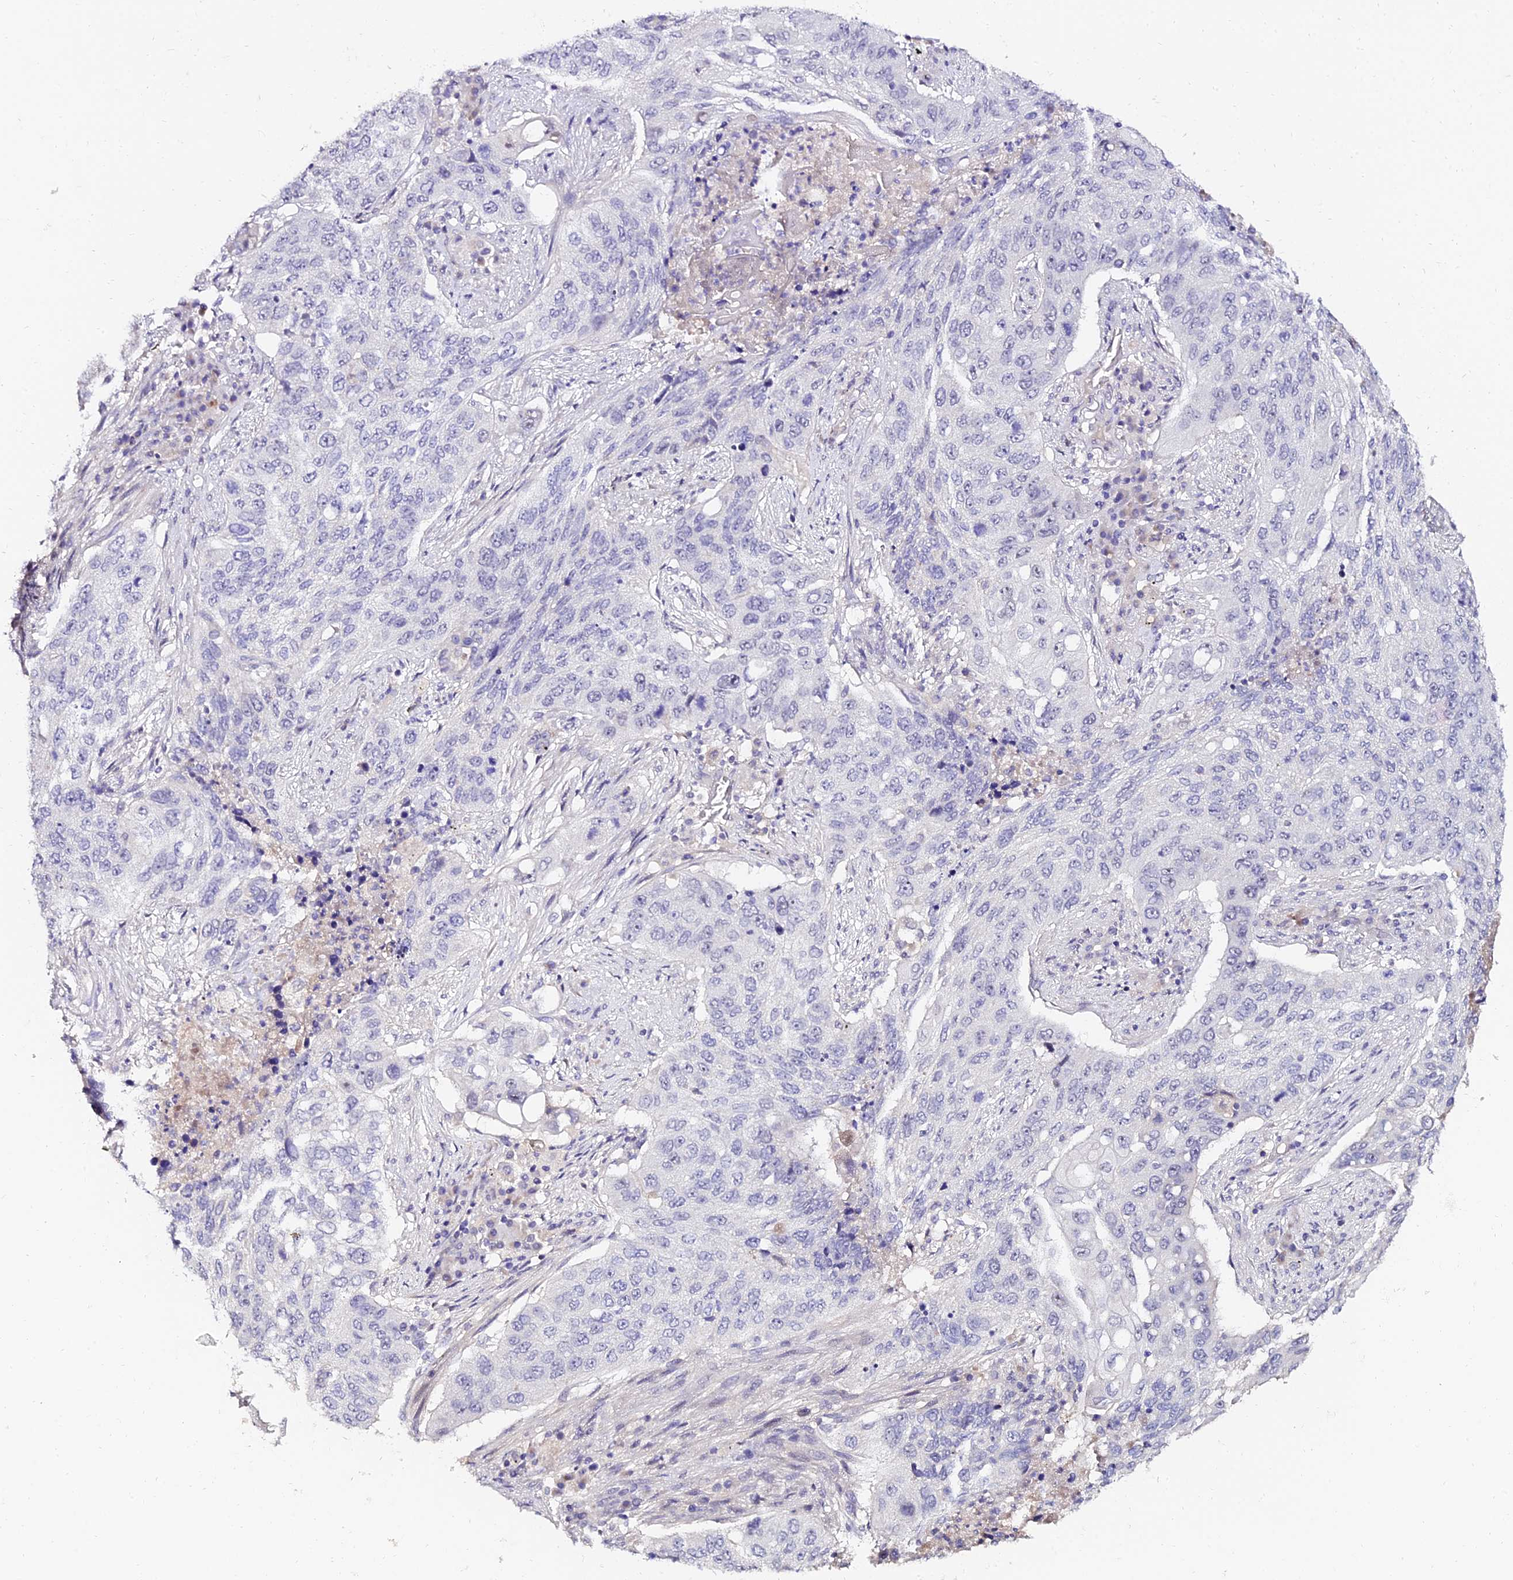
{"staining": {"intensity": "negative", "quantity": "none", "location": "none"}, "tissue": "lung cancer", "cell_type": "Tumor cells", "image_type": "cancer", "snomed": [{"axis": "morphology", "description": "Squamous cell carcinoma, NOS"}, {"axis": "topography", "description": "Lung"}], "caption": "The photomicrograph reveals no staining of tumor cells in squamous cell carcinoma (lung). (Stains: DAB immunohistochemistry with hematoxylin counter stain, Microscopy: brightfield microscopy at high magnification).", "gene": "ALDH3B2", "patient": {"sex": "female", "age": 63}}